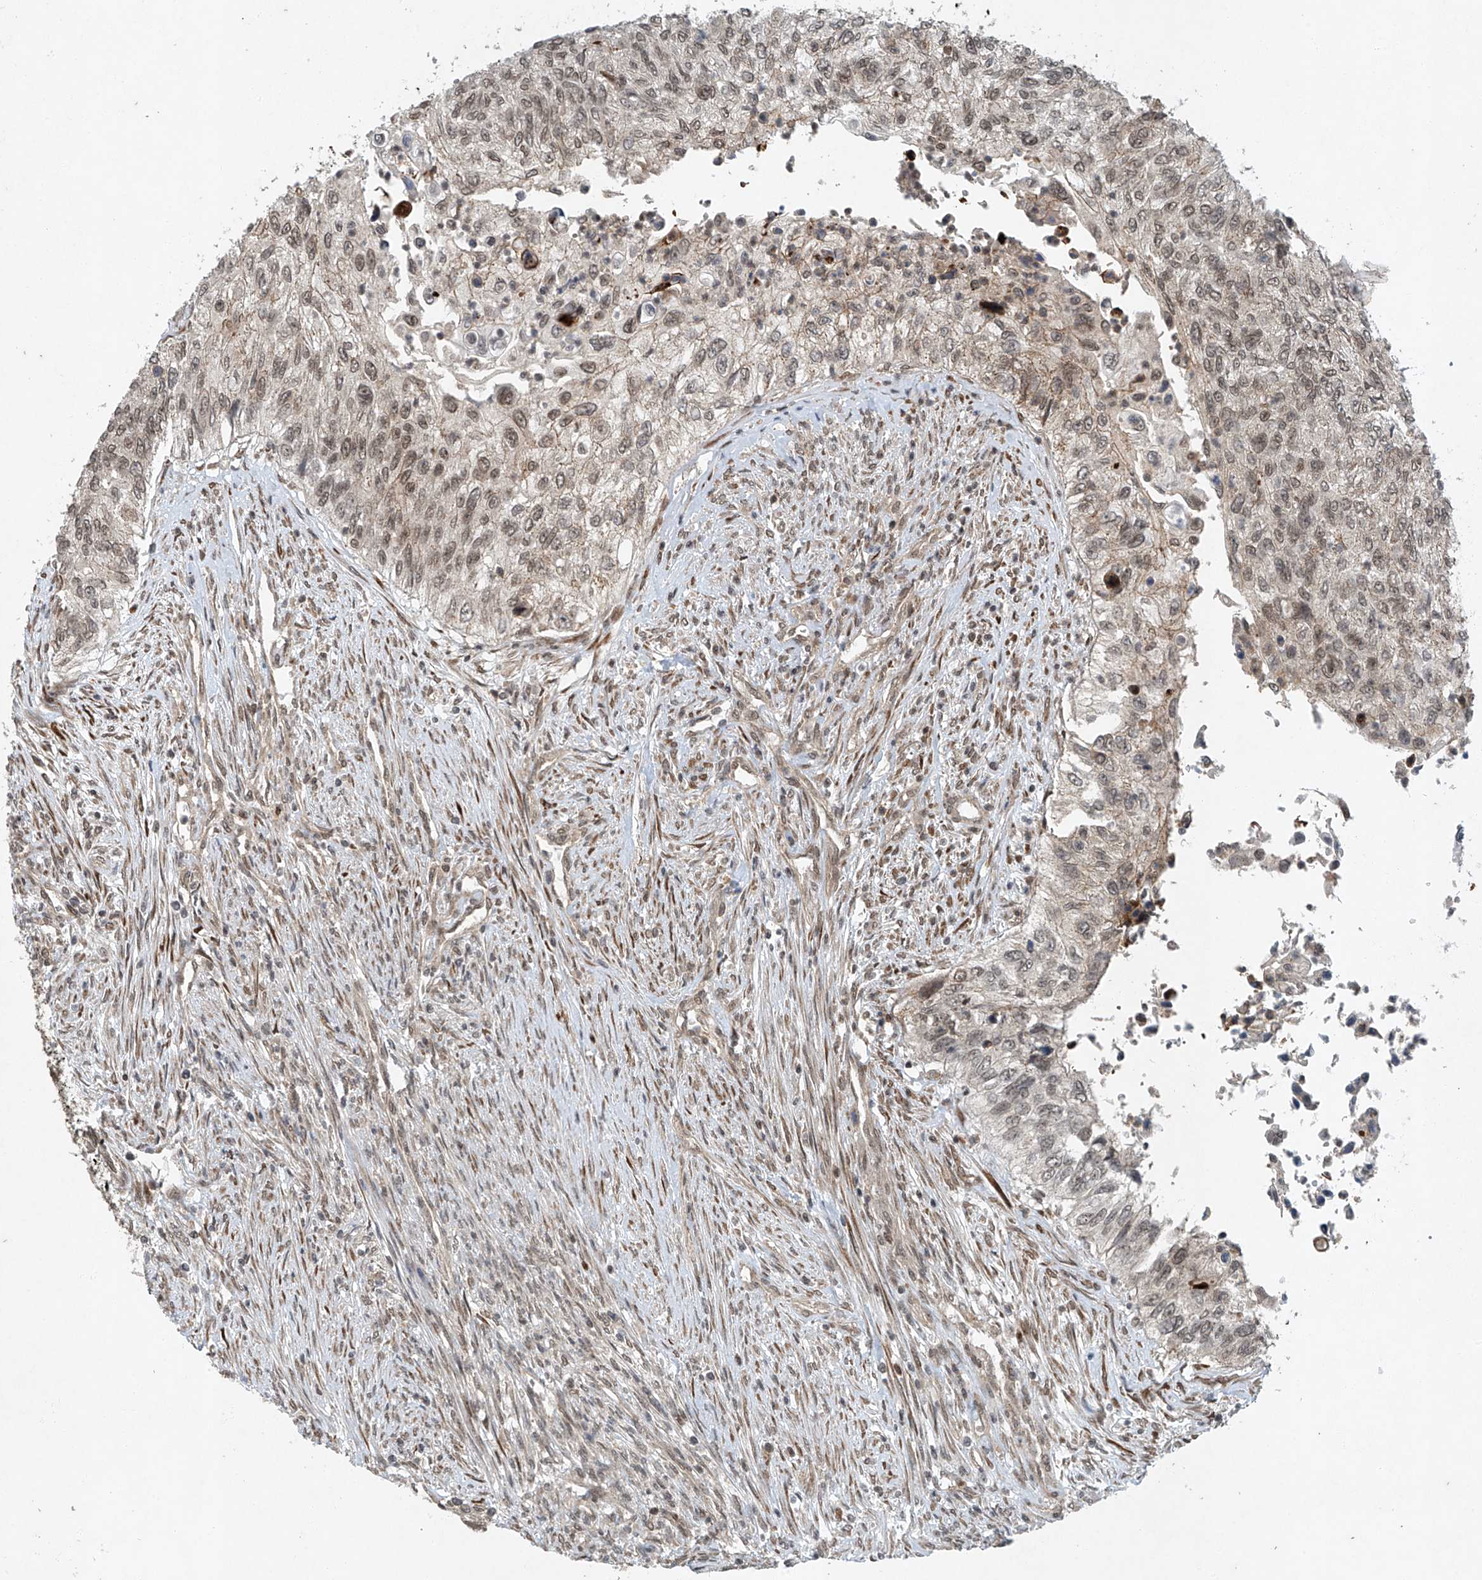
{"staining": {"intensity": "moderate", "quantity": ">75%", "location": "cytoplasmic/membranous,nuclear"}, "tissue": "urothelial cancer", "cell_type": "Tumor cells", "image_type": "cancer", "snomed": [{"axis": "morphology", "description": "Urothelial carcinoma, High grade"}, {"axis": "topography", "description": "Urinary bladder"}], "caption": "This is a histology image of immunohistochemistry staining of urothelial cancer, which shows moderate positivity in the cytoplasmic/membranous and nuclear of tumor cells.", "gene": "TAF8", "patient": {"sex": "female", "age": 60}}